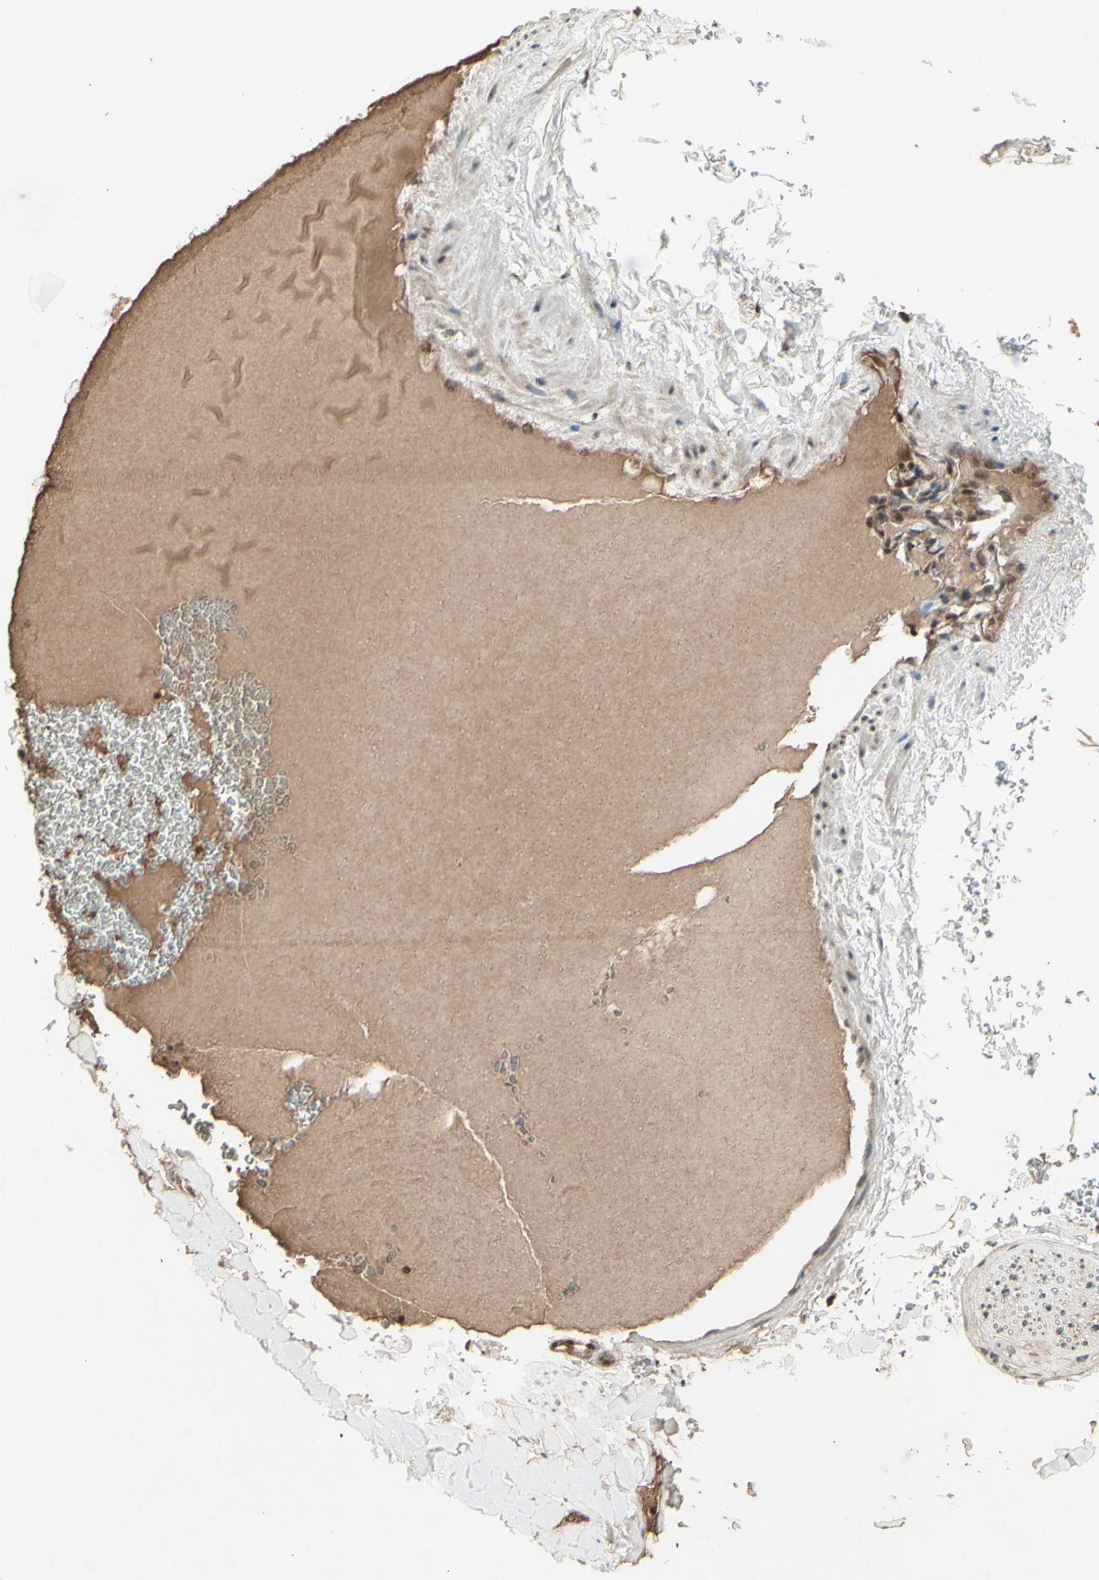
{"staining": {"intensity": "moderate", "quantity": ">75%", "location": "cytoplasmic/membranous"}, "tissue": "adipose tissue", "cell_type": "Adipocytes", "image_type": "normal", "snomed": [{"axis": "morphology", "description": "Normal tissue, NOS"}, {"axis": "topography", "description": "Peripheral nerve tissue"}], "caption": "IHC (DAB) staining of unremarkable adipose tissue demonstrates moderate cytoplasmic/membranous protein staining in about >75% of adipocytes.", "gene": "SNW1", "patient": {"sex": "male", "age": 70}}